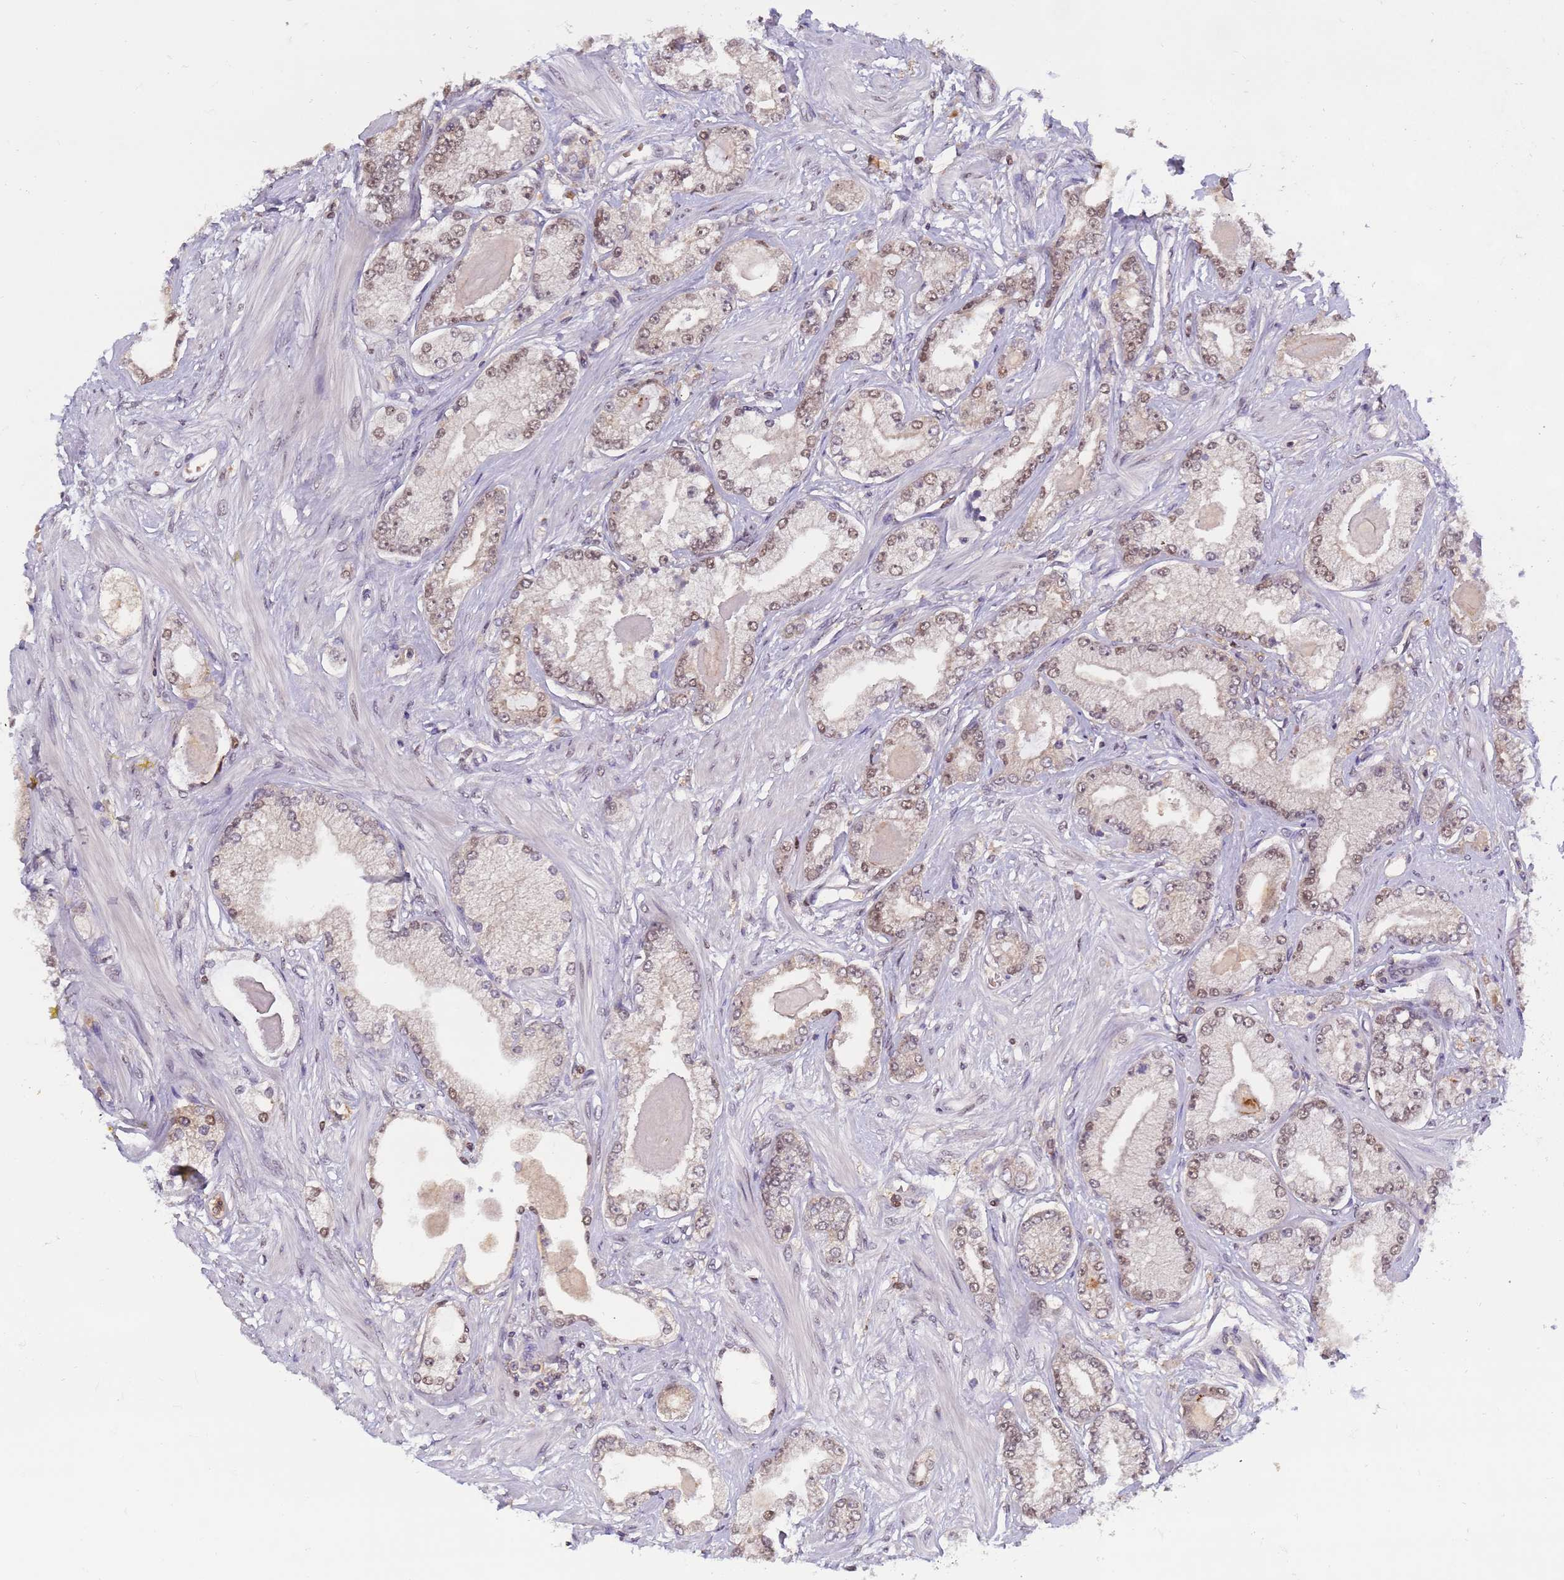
{"staining": {"intensity": "weak", "quantity": ">75%", "location": "nuclear"}, "tissue": "prostate cancer", "cell_type": "Tumor cells", "image_type": "cancer", "snomed": [{"axis": "morphology", "description": "Adenocarcinoma, Low grade"}, {"axis": "topography", "description": "Prostate"}], "caption": "Immunohistochemistry micrograph of neoplastic tissue: prostate low-grade adenocarcinoma stained using immunohistochemistry demonstrates low levels of weak protein expression localized specifically in the nuclear of tumor cells, appearing as a nuclear brown color.", "gene": "CD53", "patient": {"sex": "male", "age": 64}}